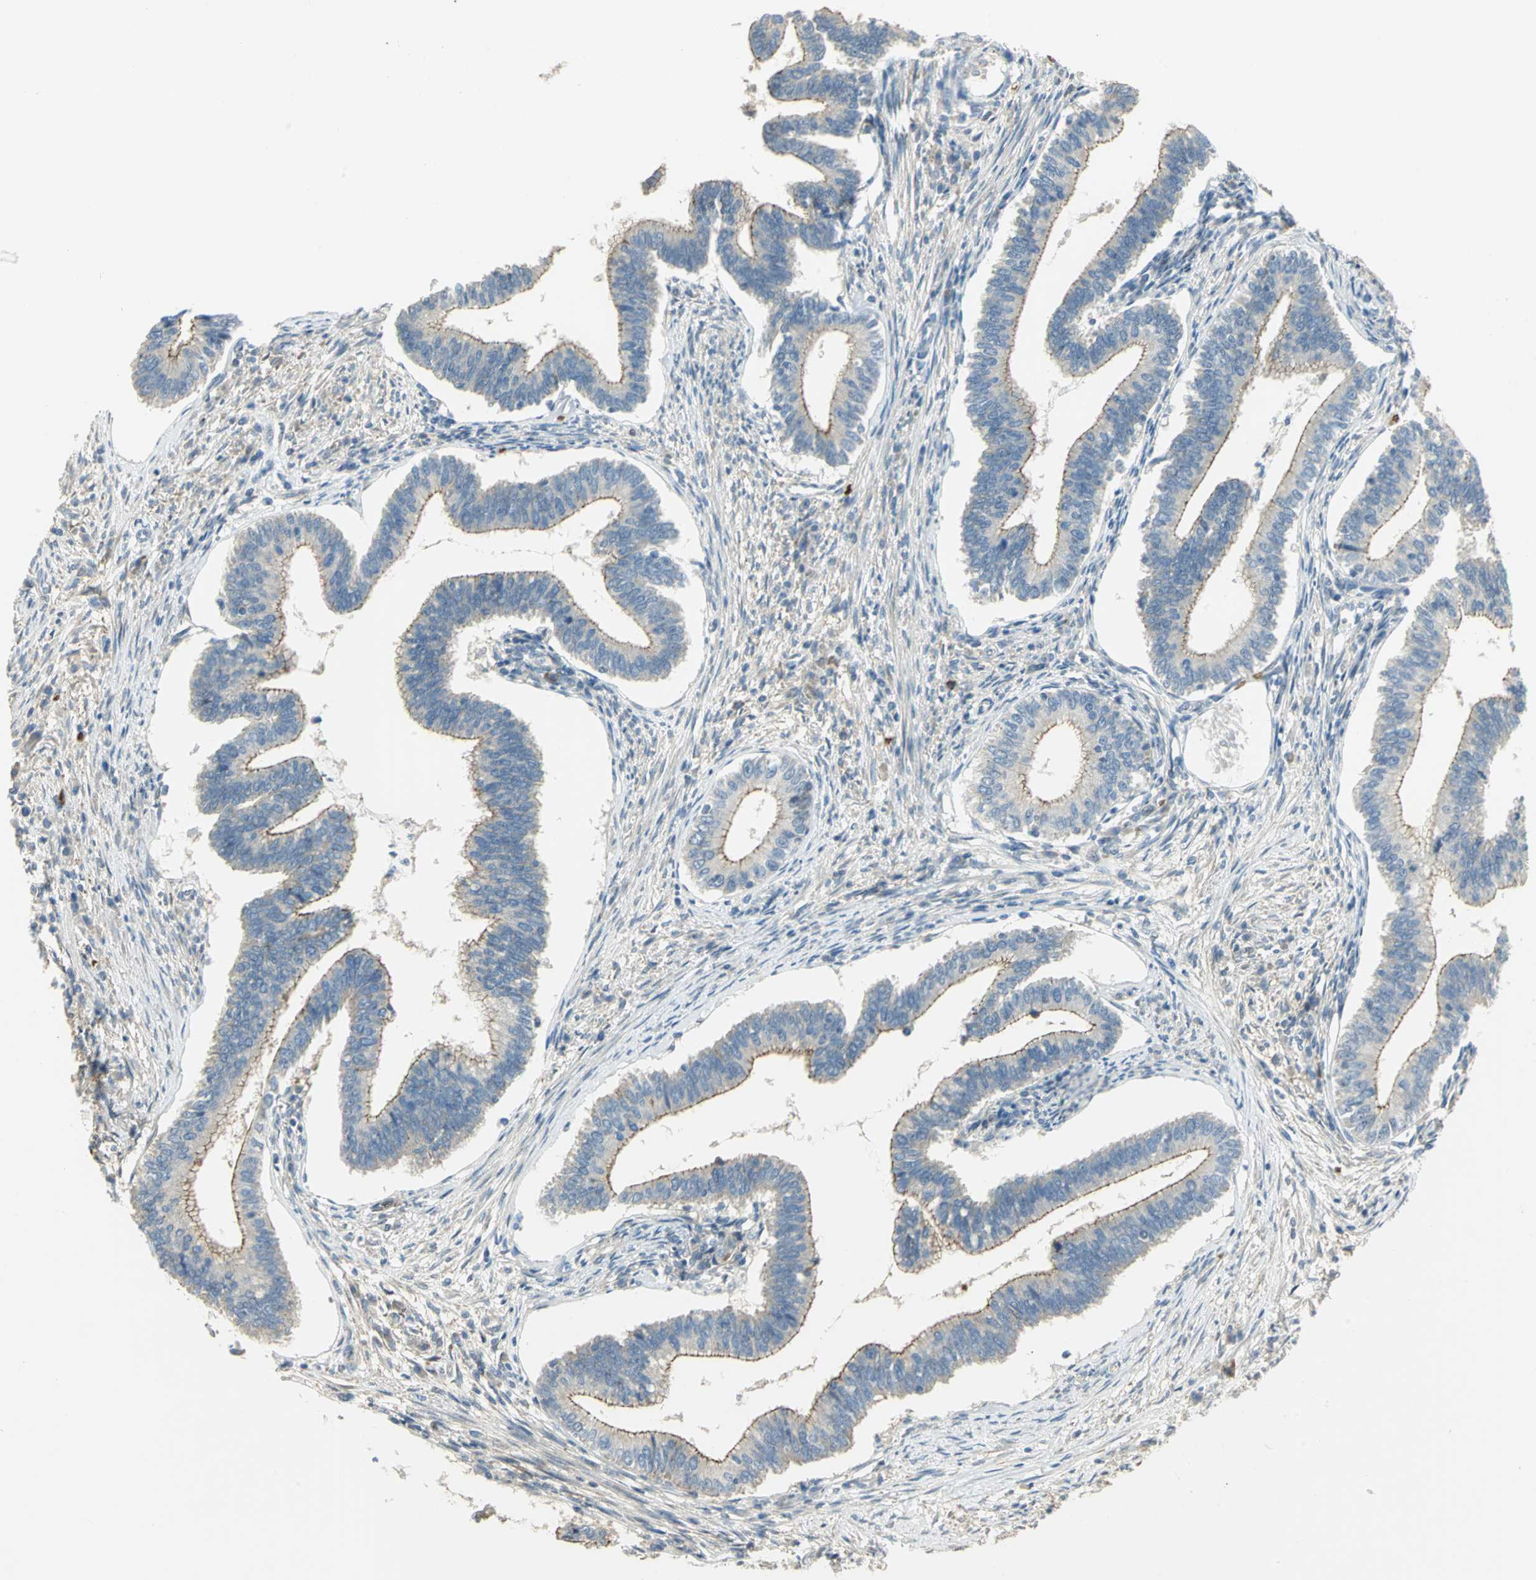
{"staining": {"intensity": "moderate", "quantity": ">75%", "location": "cytoplasmic/membranous"}, "tissue": "cervical cancer", "cell_type": "Tumor cells", "image_type": "cancer", "snomed": [{"axis": "morphology", "description": "Adenocarcinoma, NOS"}, {"axis": "topography", "description": "Cervix"}], "caption": "Immunohistochemical staining of human cervical cancer (adenocarcinoma) reveals medium levels of moderate cytoplasmic/membranous staining in about >75% of tumor cells.", "gene": "ANK1", "patient": {"sex": "female", "age": 36}}